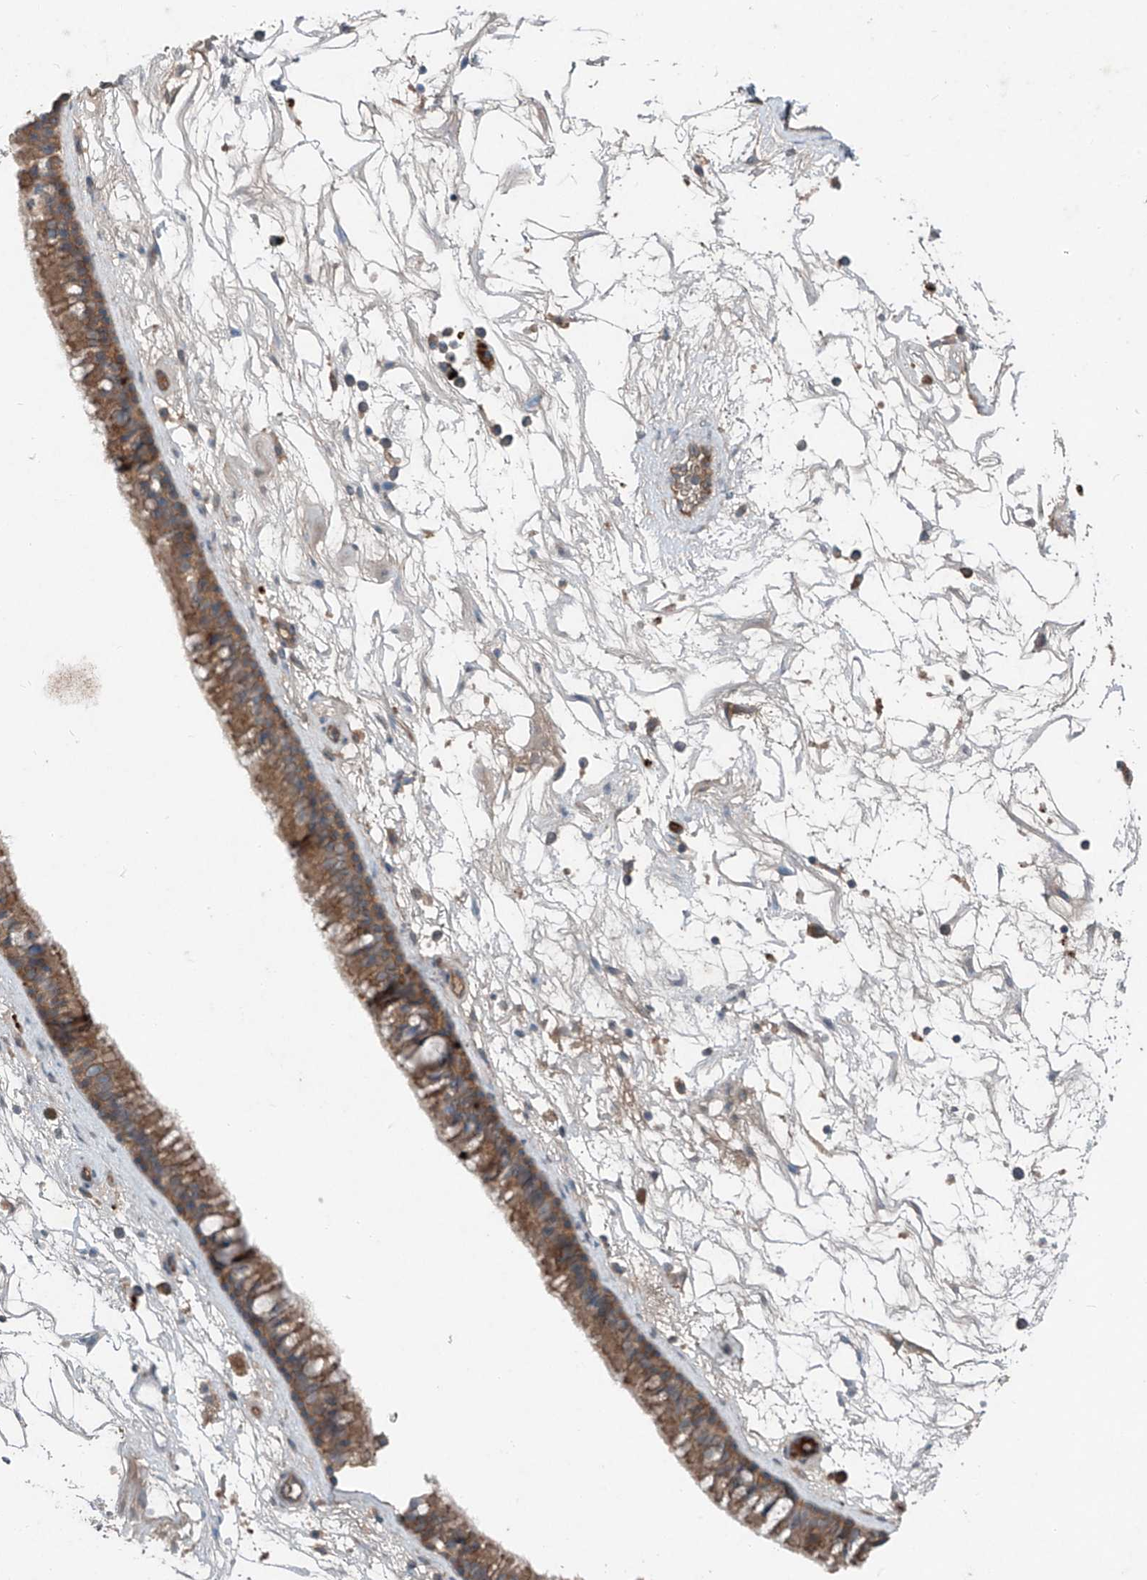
{"staining": {"intensity": "moderate", "quantity": ">75%", "location": "cytoplasmic/membranous"}, "tissue": "nasopharynx", "cell_type": "Respiratory epithelial cells", "image_type": "normal", "snomed": [{"axis": "morphology", "description": "Normal tissue, NOS"}, {"axis": "topography", "description": "Nasopharynx"}], "caption": "An image showing moderate cytoplasmic/membranous expression in approximately >75% of respiratory epithelial cells in unremarkable nasopharynx, as visualized by brown immunohistochemical staining.", "gene": "FOXRED2", "patient": {"sex": "male", "age": 64}}